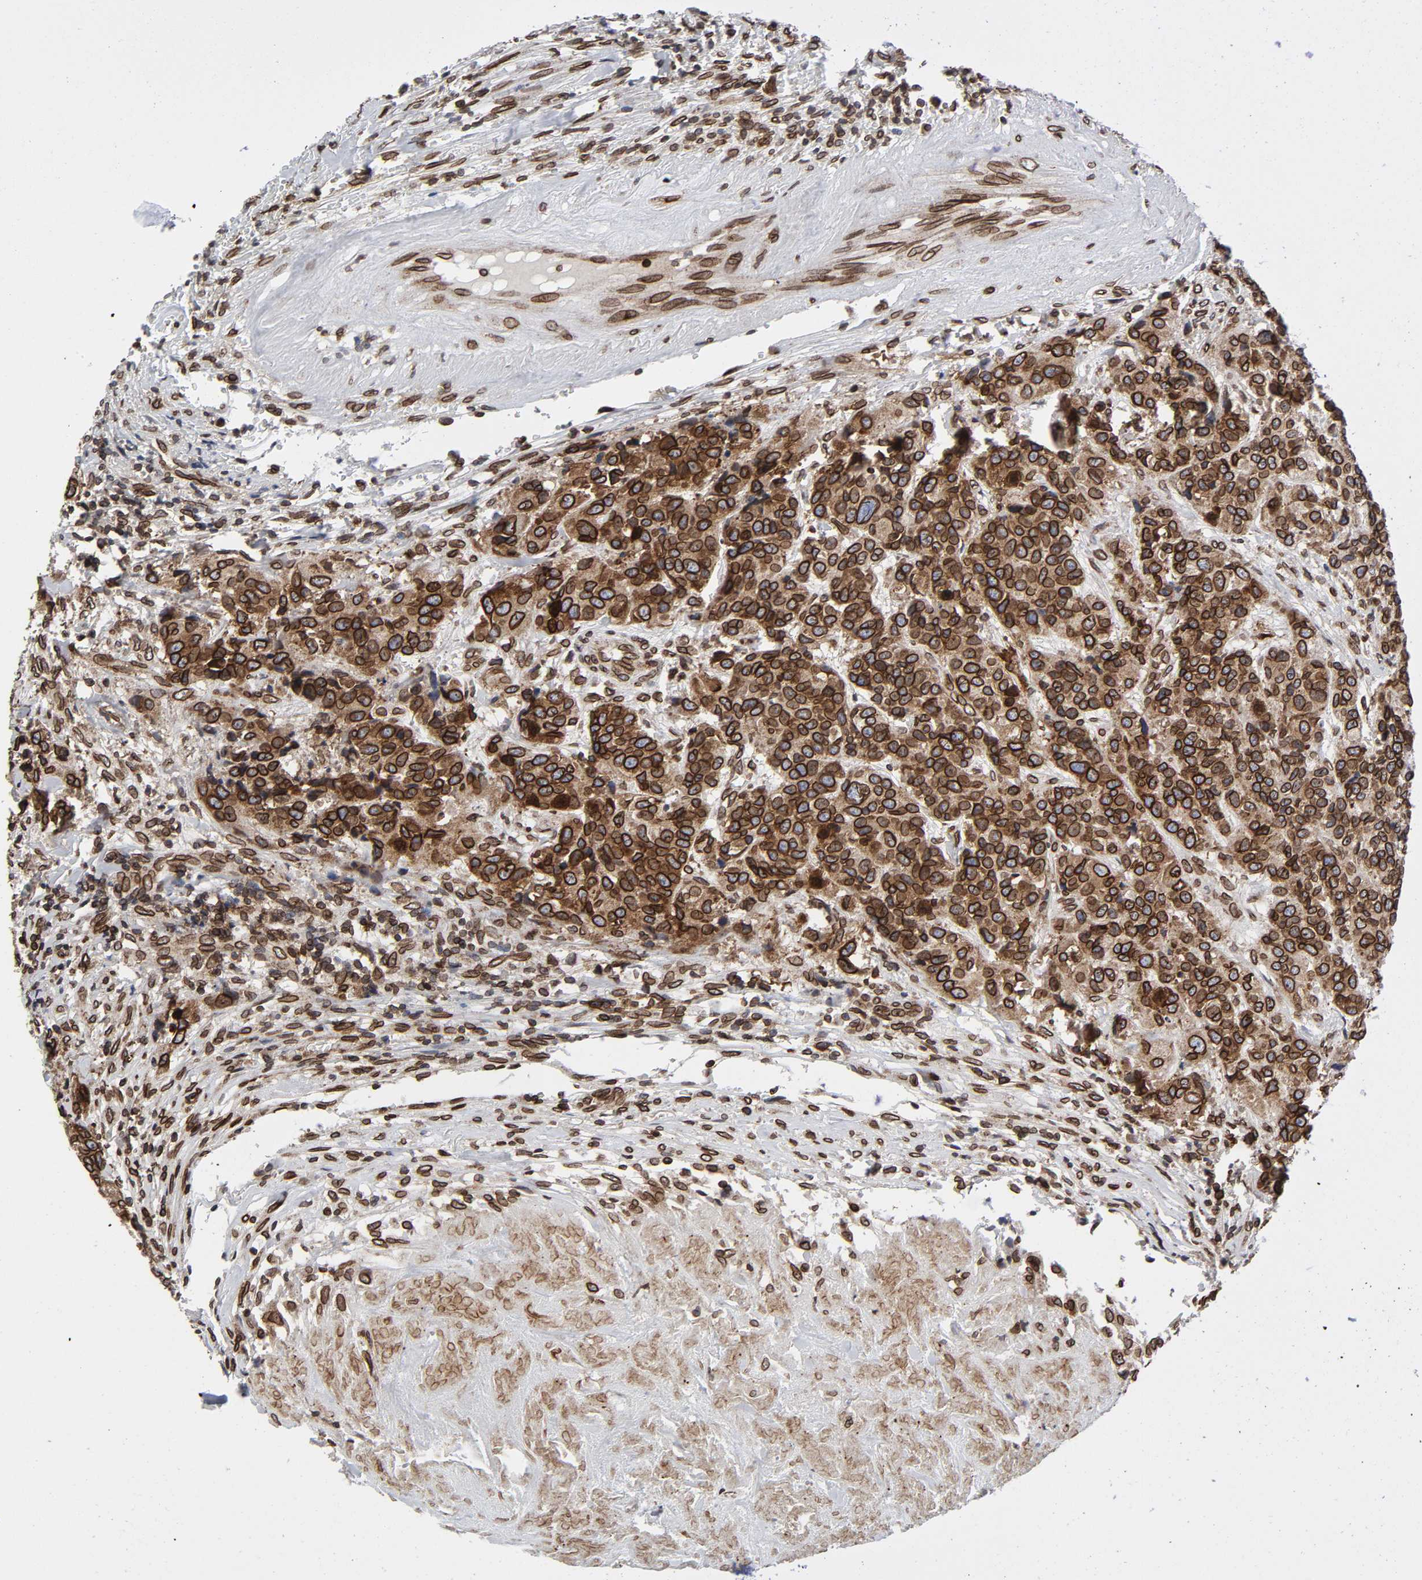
{"staining": {"intensity": "strong", "quantity": ">75%", "location": "cytoplasmic/membranous,nuclear"}, "tissue": "urothelial cancer", "cell_type": "Tumor cells", "image_type": "cancer", "snomed": [{"axis": "morphology", "description": "Urothelial carcinoma, High grade"}, {"axis": "topography", "description": "Urinary bladder"}], "caption": "Tumor cells reveal high levels of strong cytoplasmic/membranous and nuclear staining in about >75% of cells in human urothelial cancer.", "gene": "RANGAP1", "patient": {"sex": "female", "age": 81}}